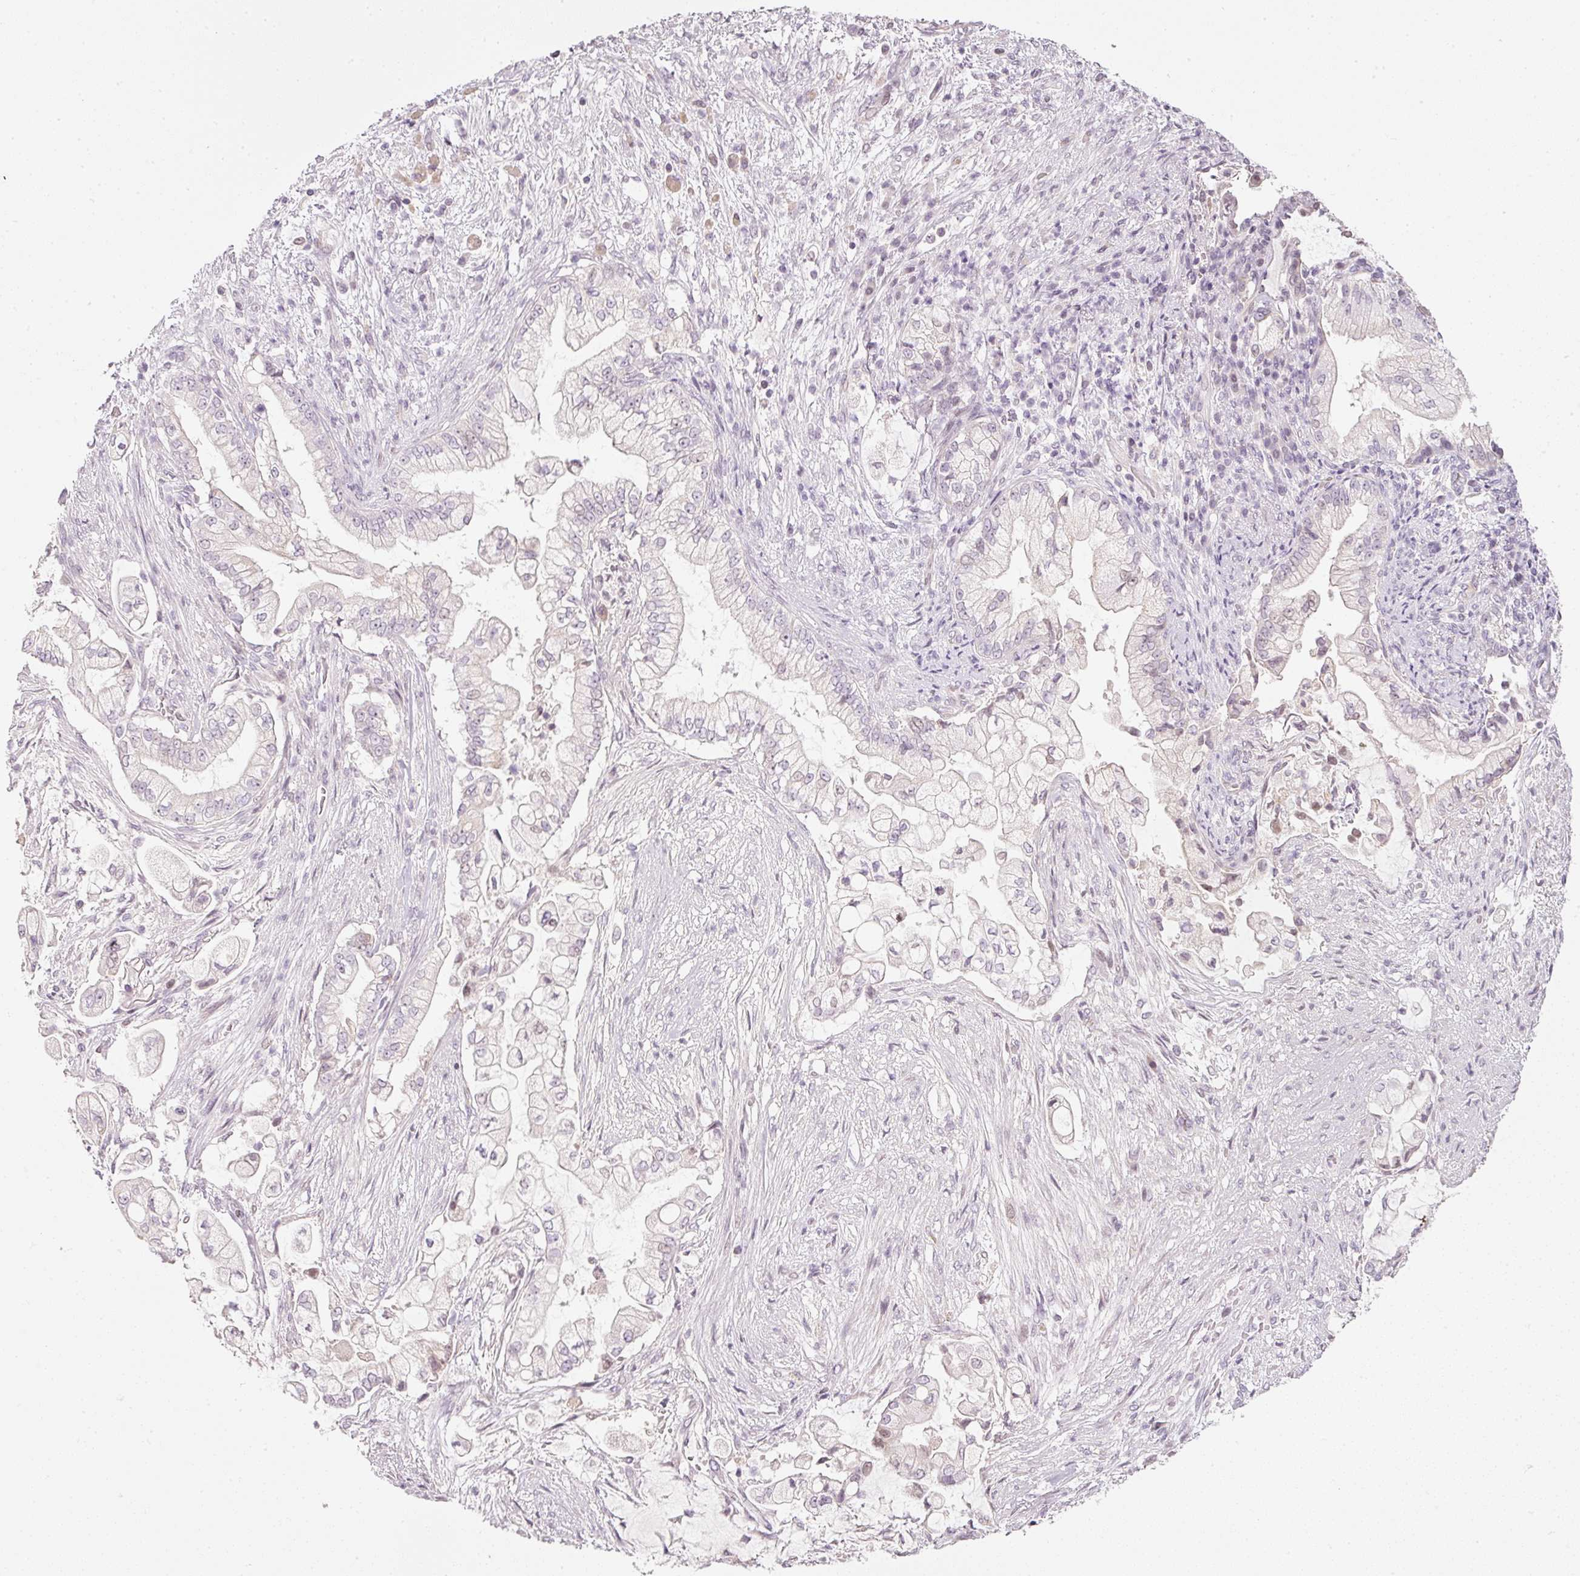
{"staining": {"intensity": "weak", "quantity": "<25%", "location": "nuclear"}, "tissue": "pancreatic cancer", "cell_type": "Tumor cells", "image_type": "cancer", "snomed": [{"axis": "morphology", "description": "Adenocarcinoma, NOS"}, {"axis": "topography", "description": "Pancreas"}], "caption": "There is no significant positivity in tumor cells of pancreatic adenocarcinoma. (Immunohistochemistry, brightfield microscopy, high magnification).", "gene": "NRDE2", "patient": {"sex": "female", "age": 69}}